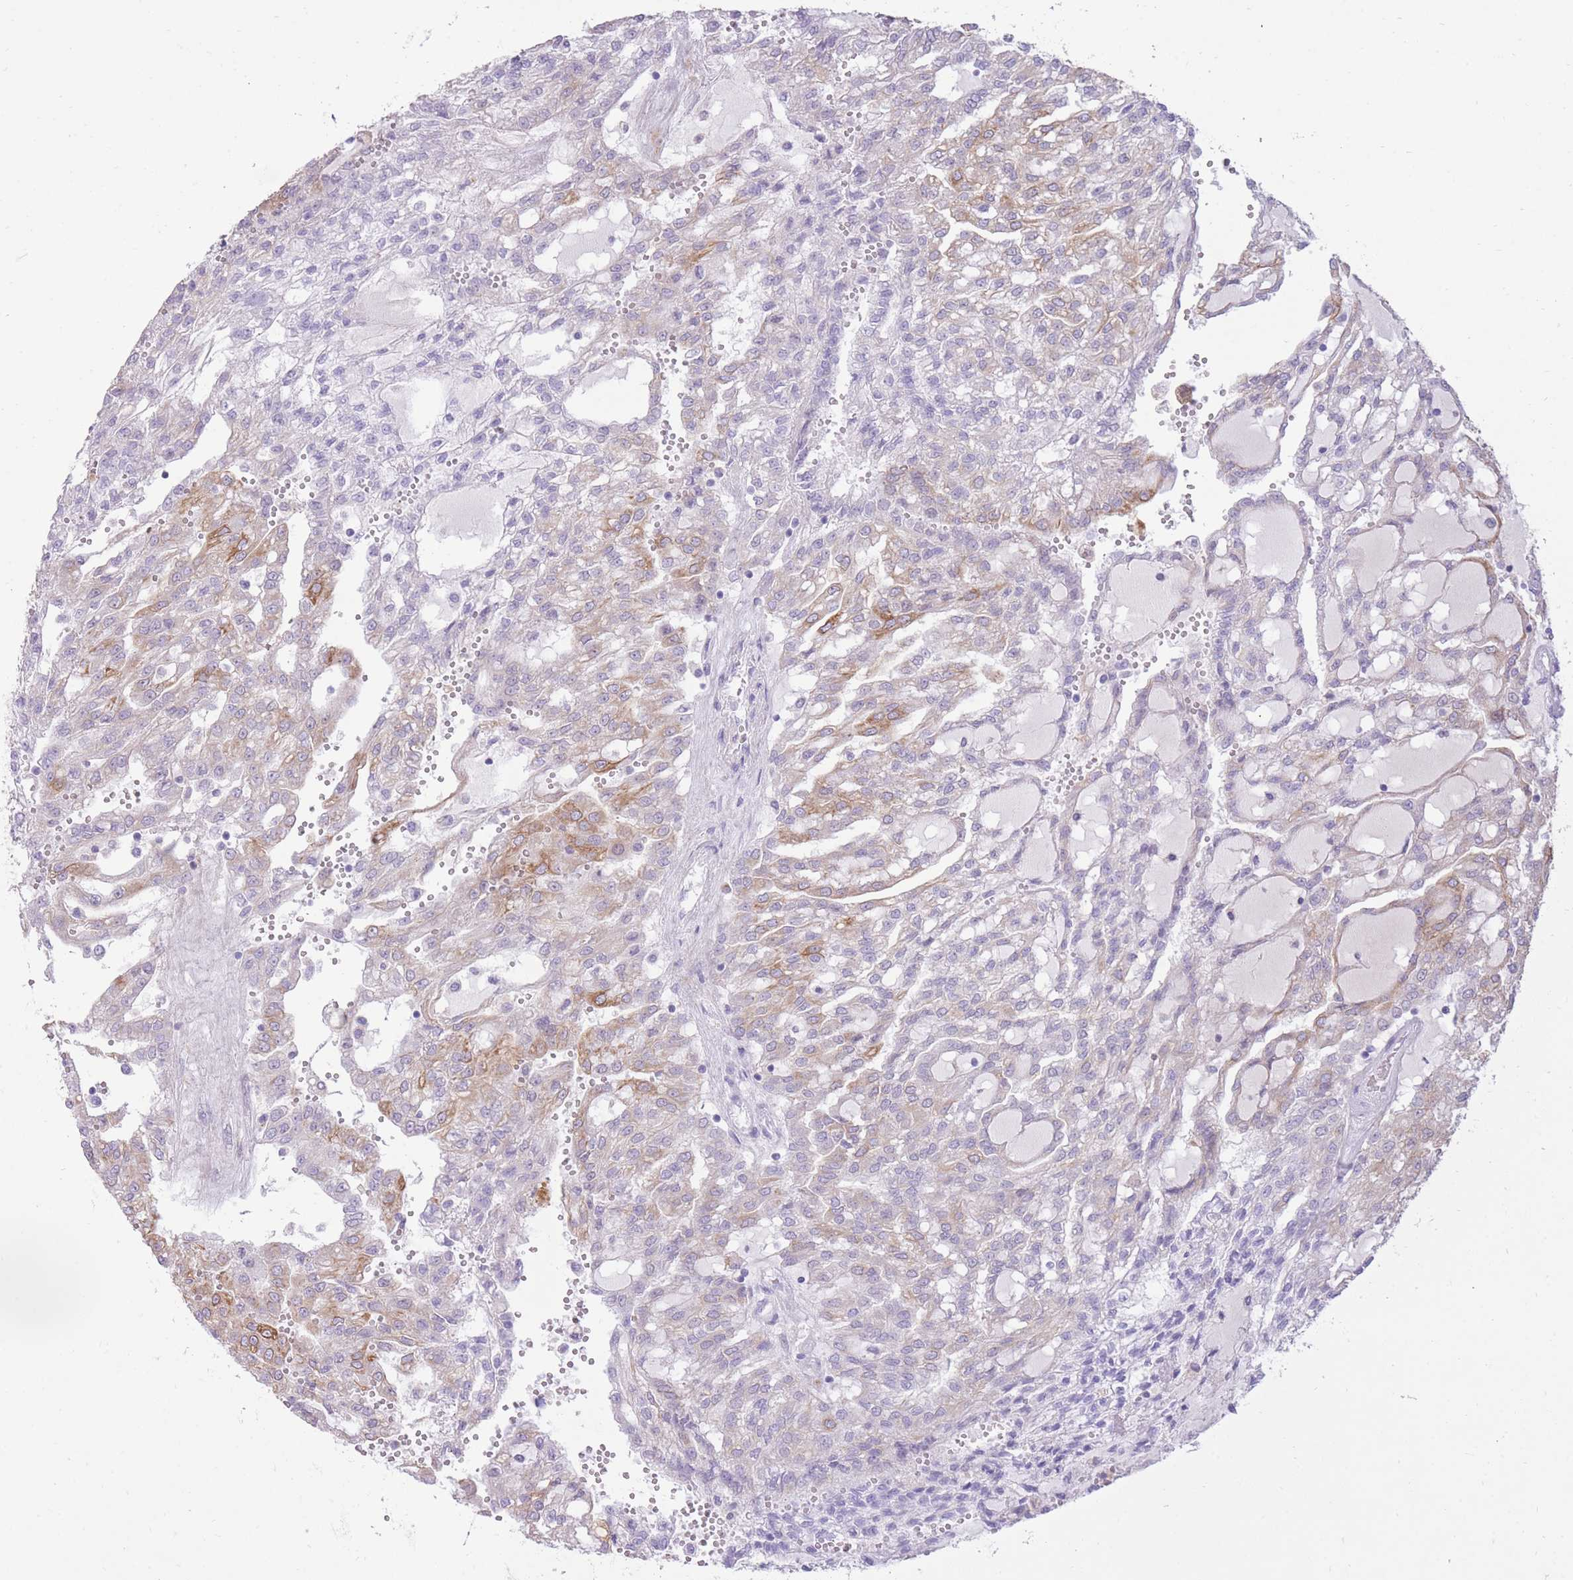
{"staining": {"intensity": "moderate", "quantity": "<25%", "location": "cytoplasmic/membranous"}, "tissue": "renal cancer", "cell_type": "Tumor cells", "image_type": "cancer", "snomed": [{"axis": "morphology", "description": "Adenocarcinoma, NOS"}, {"axis": "topography", "description": "Kidney"}], "caption": "DAB immunohistochemical staining of renal cancer (adenocarcinoma) exhibits moderate cytoplasmic/membranous protein expression in about <25% of tumor cells.", "gene": "MEIS3", "patient": {"sex": "male", "age": 63}}